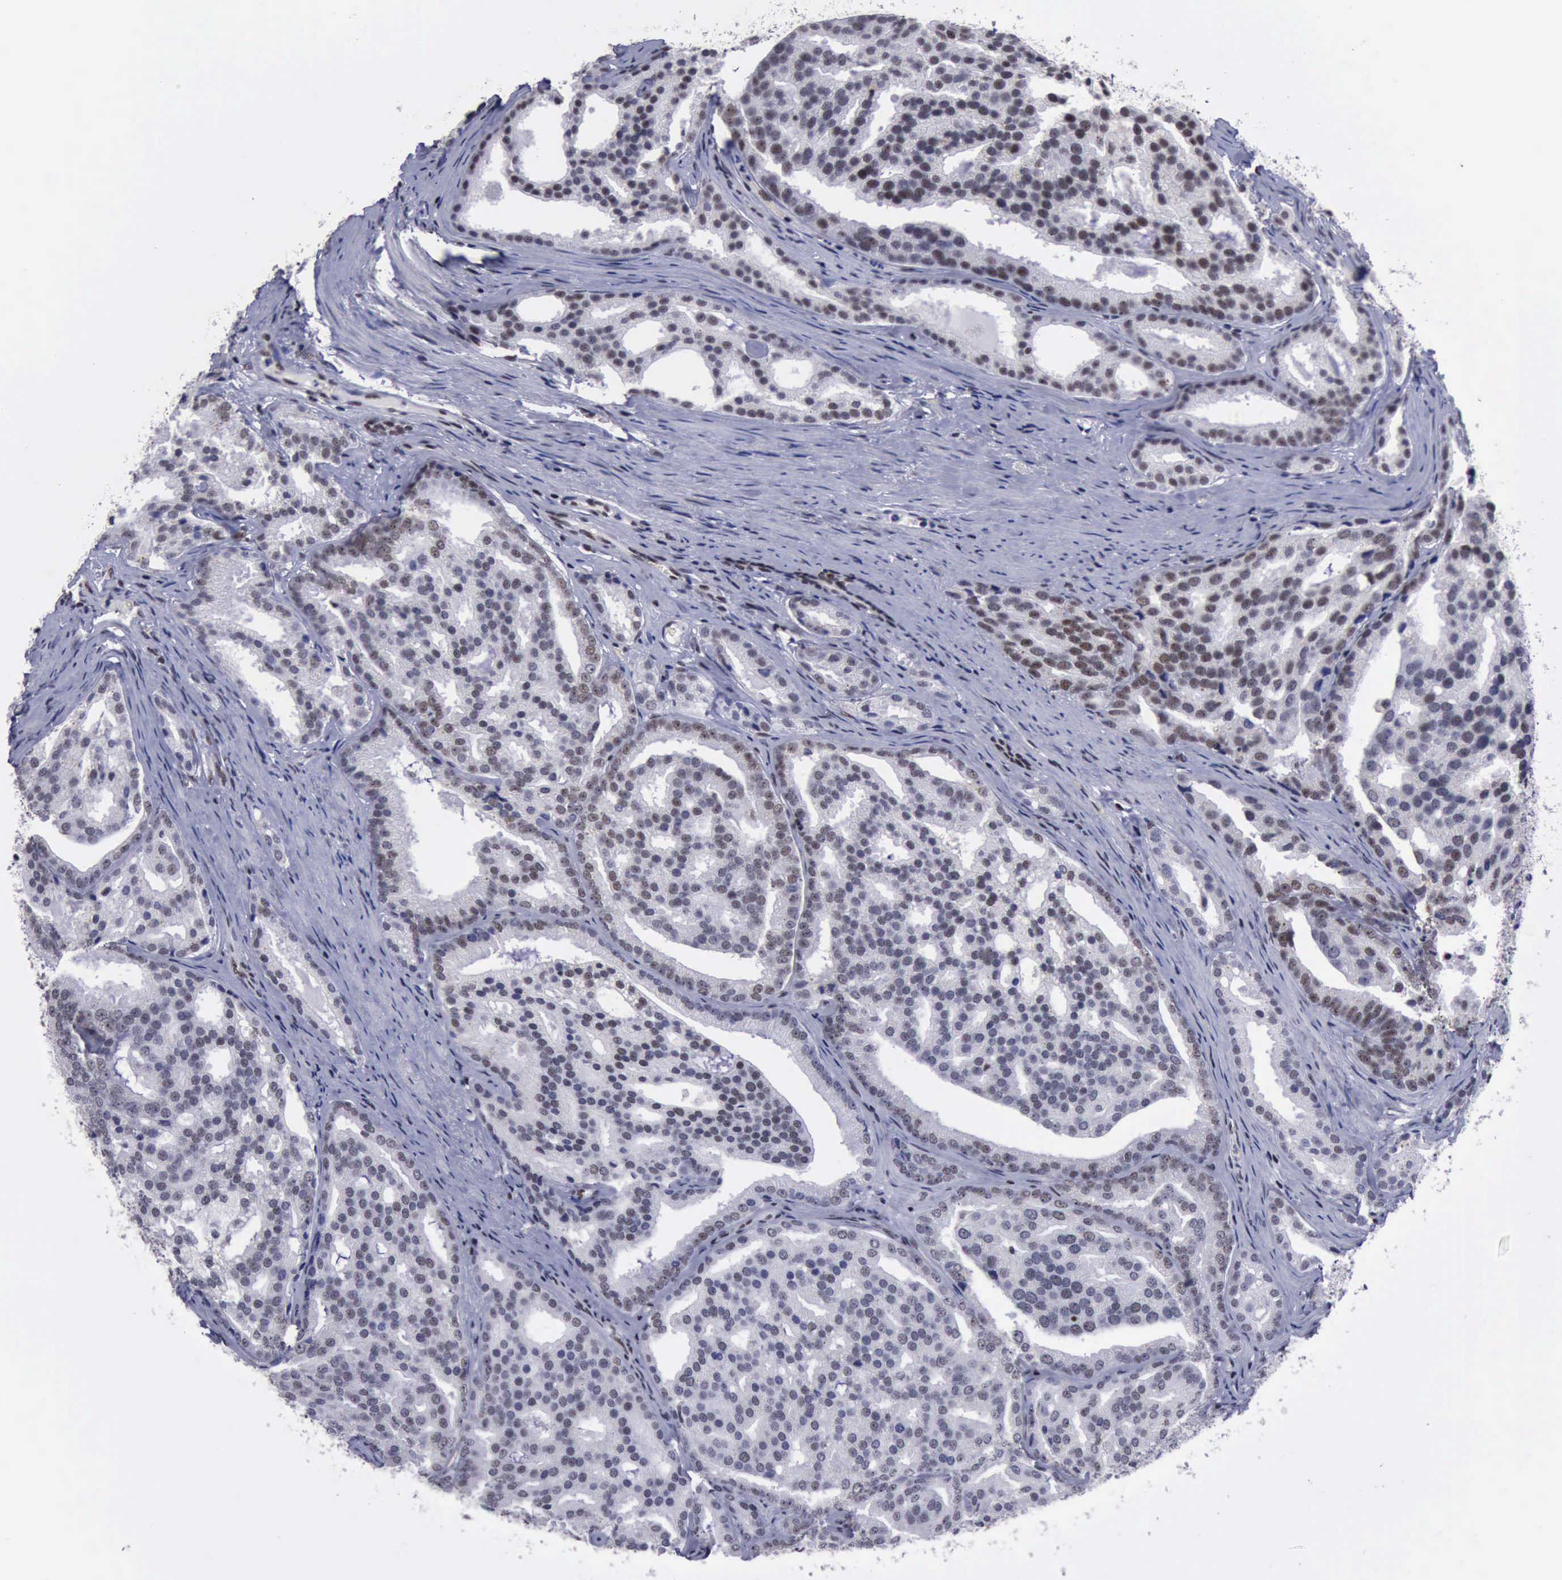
{"staining": {"intensity": "weak", "quantity": "25%-75%", "location": "nuclear"}, "tissue": "prostate cancer", "cell_type": "Tumor cells", "image_type": "cancer", "snomed": [{"axis": "morphology", "description": "Adenocarcinoma, High grade"}, {"axis": "topography", "description": "Prostate"}], "caption": "Protein staining of prostate high-grade adenocarcinoma tissue exhibits weak nuclear expression in about 25%-75% of tumor cells.", "gene": "YY1", "patient": {"sex": "male", "age": 64}}